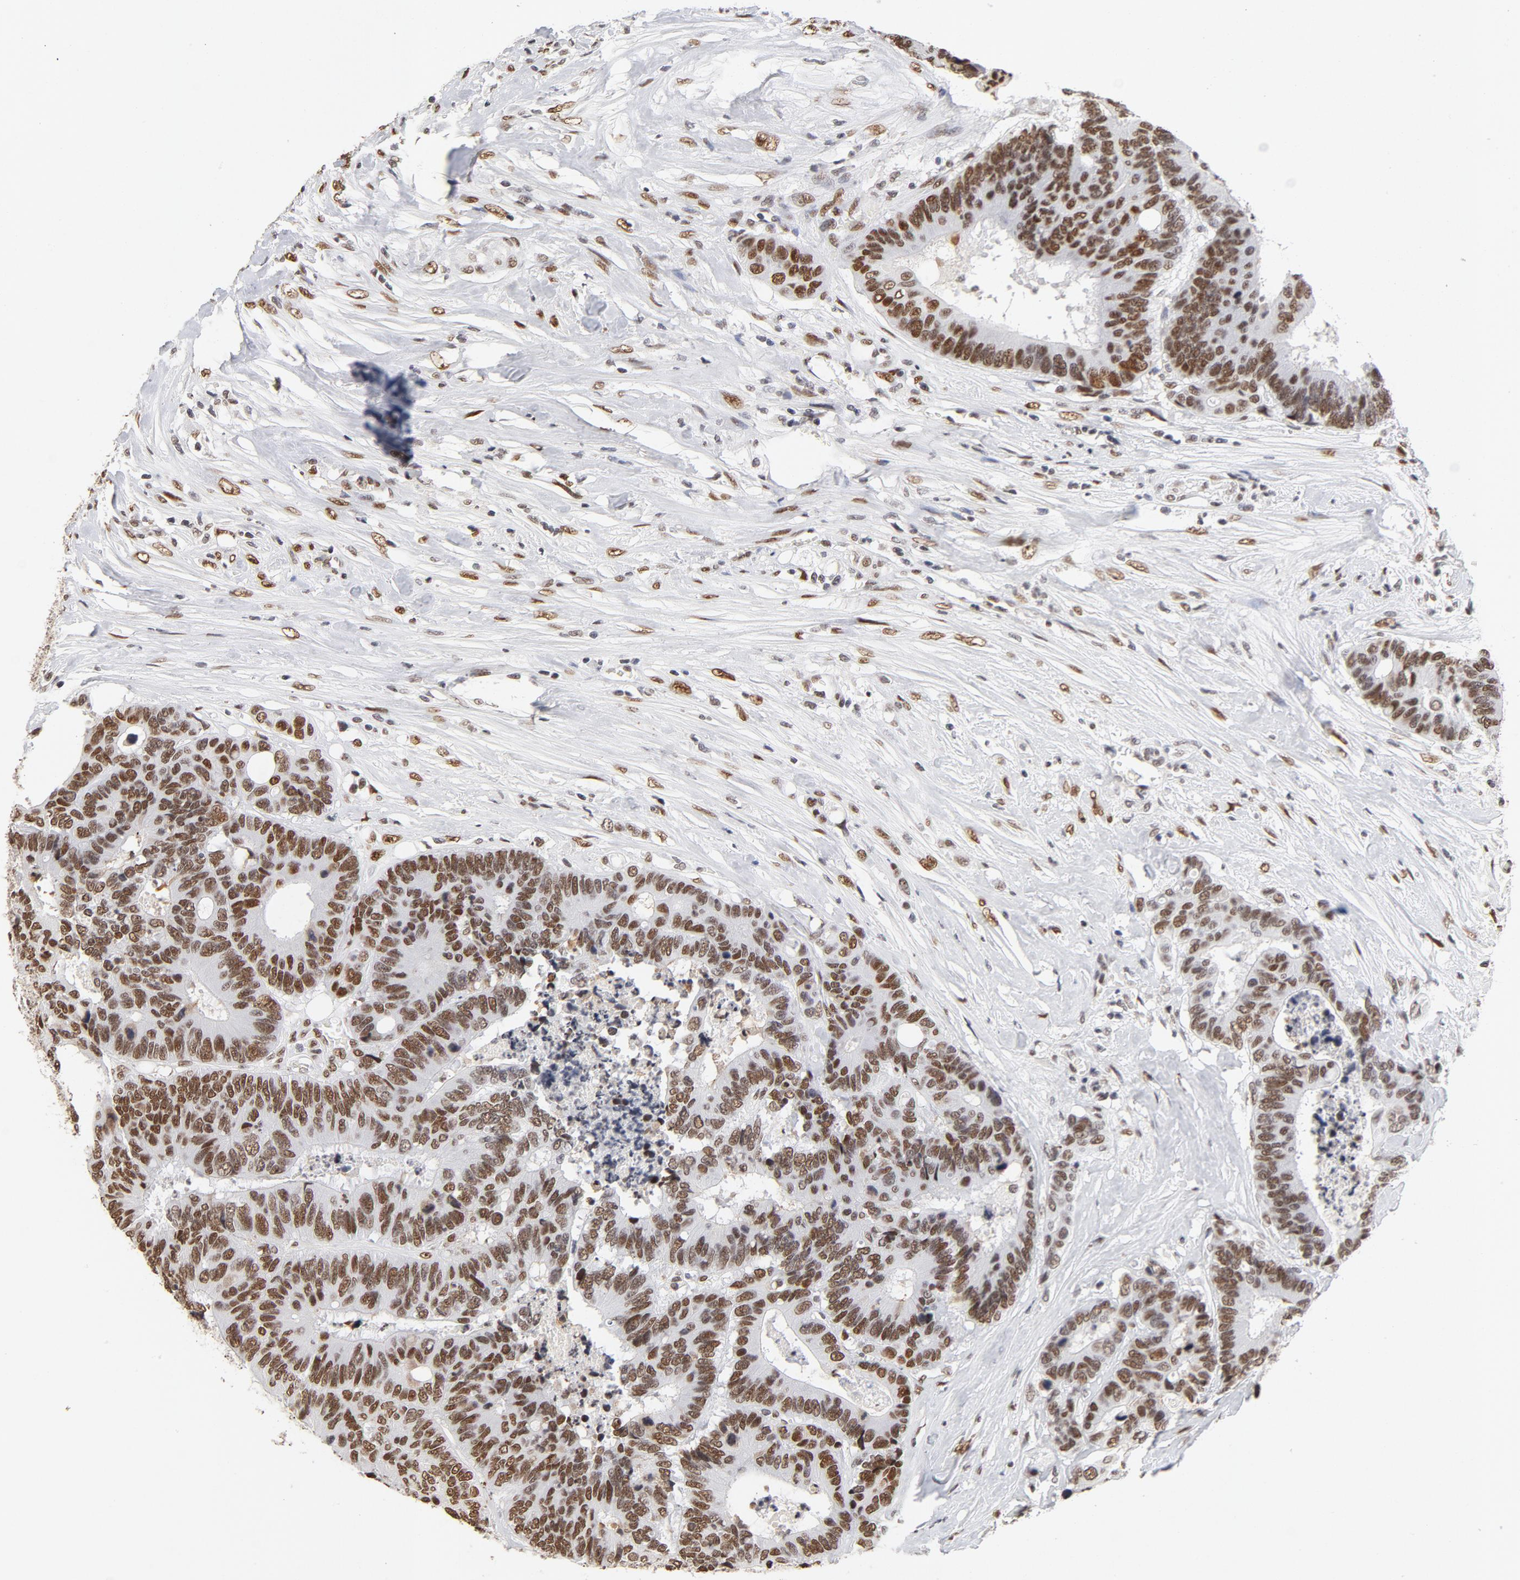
{"staining": {"intensity": "moderate", "quantity": ">75%", "location": "nuclear"}, "tissue": "colorectal cancer", "cell_type": "Tumor cells", "image_type": "cancer", "snomed": [{"axis": "morphology", "description": "Adenocarcinoma, NOS"}, {"axis": "topography", "description": "Rectum"}], "caption": "Protein analysis of colorectal adenocarcinoma tissue displays moderate nuclear expression in about >75% of tumor cells. (DAB (3,3'-diaminobenzidine) IHC, brown staining for protein, blue staining for nuclei).", "gene": "TP53BP1", "patient": {"sex": "male", "age": 55}}